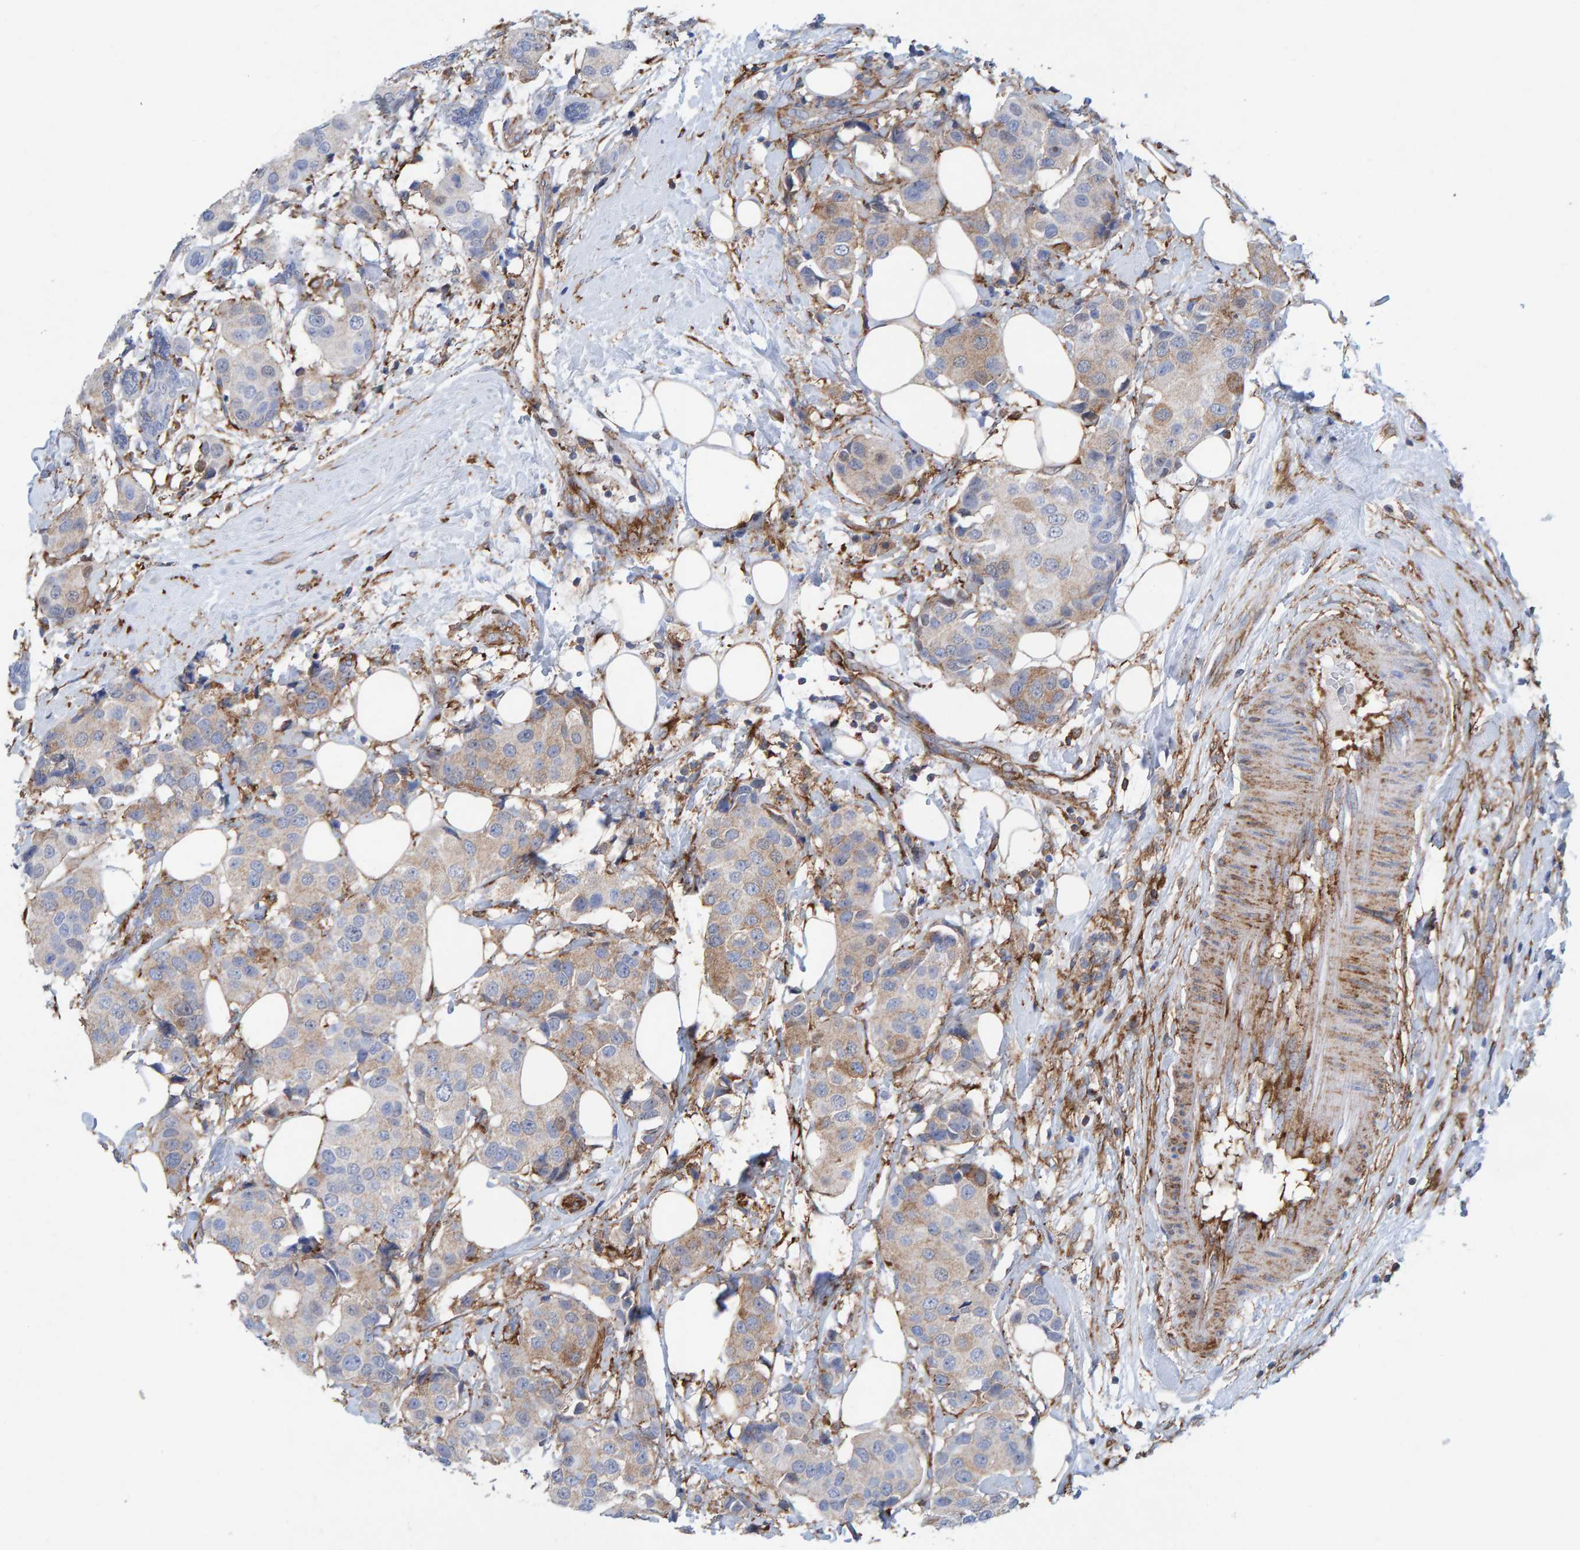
{"staining": {"intensity": "weak", "quantity": "25%-75%", "location": "cytoplasmic/membranous"}, "tissue": "breast cancer", "cell_type": "Tumor cells", "image_type": "cancer", "snomed": [{"axis": "morphology", "description": "Normal tissue, NOS"}, {"axis": "morphology", "description": "Duct carcinoma"}, {"axis": "topography", "description": "Breast"}], "caption": "The micrograph displays immunohistochemical staining of intraductal carcinoma (breast). There is weak cytoplasmic/membranous staining is present in about 25%-75% of tumor cells. The staining is performed using DAB (3,3'-diaminobenzidine) brown chromogen to label protein expression. The nuclei are counter-stained blue using hematoxylin.", "gene": "MVP", "patient": {"sex": "female", "age": 39}}